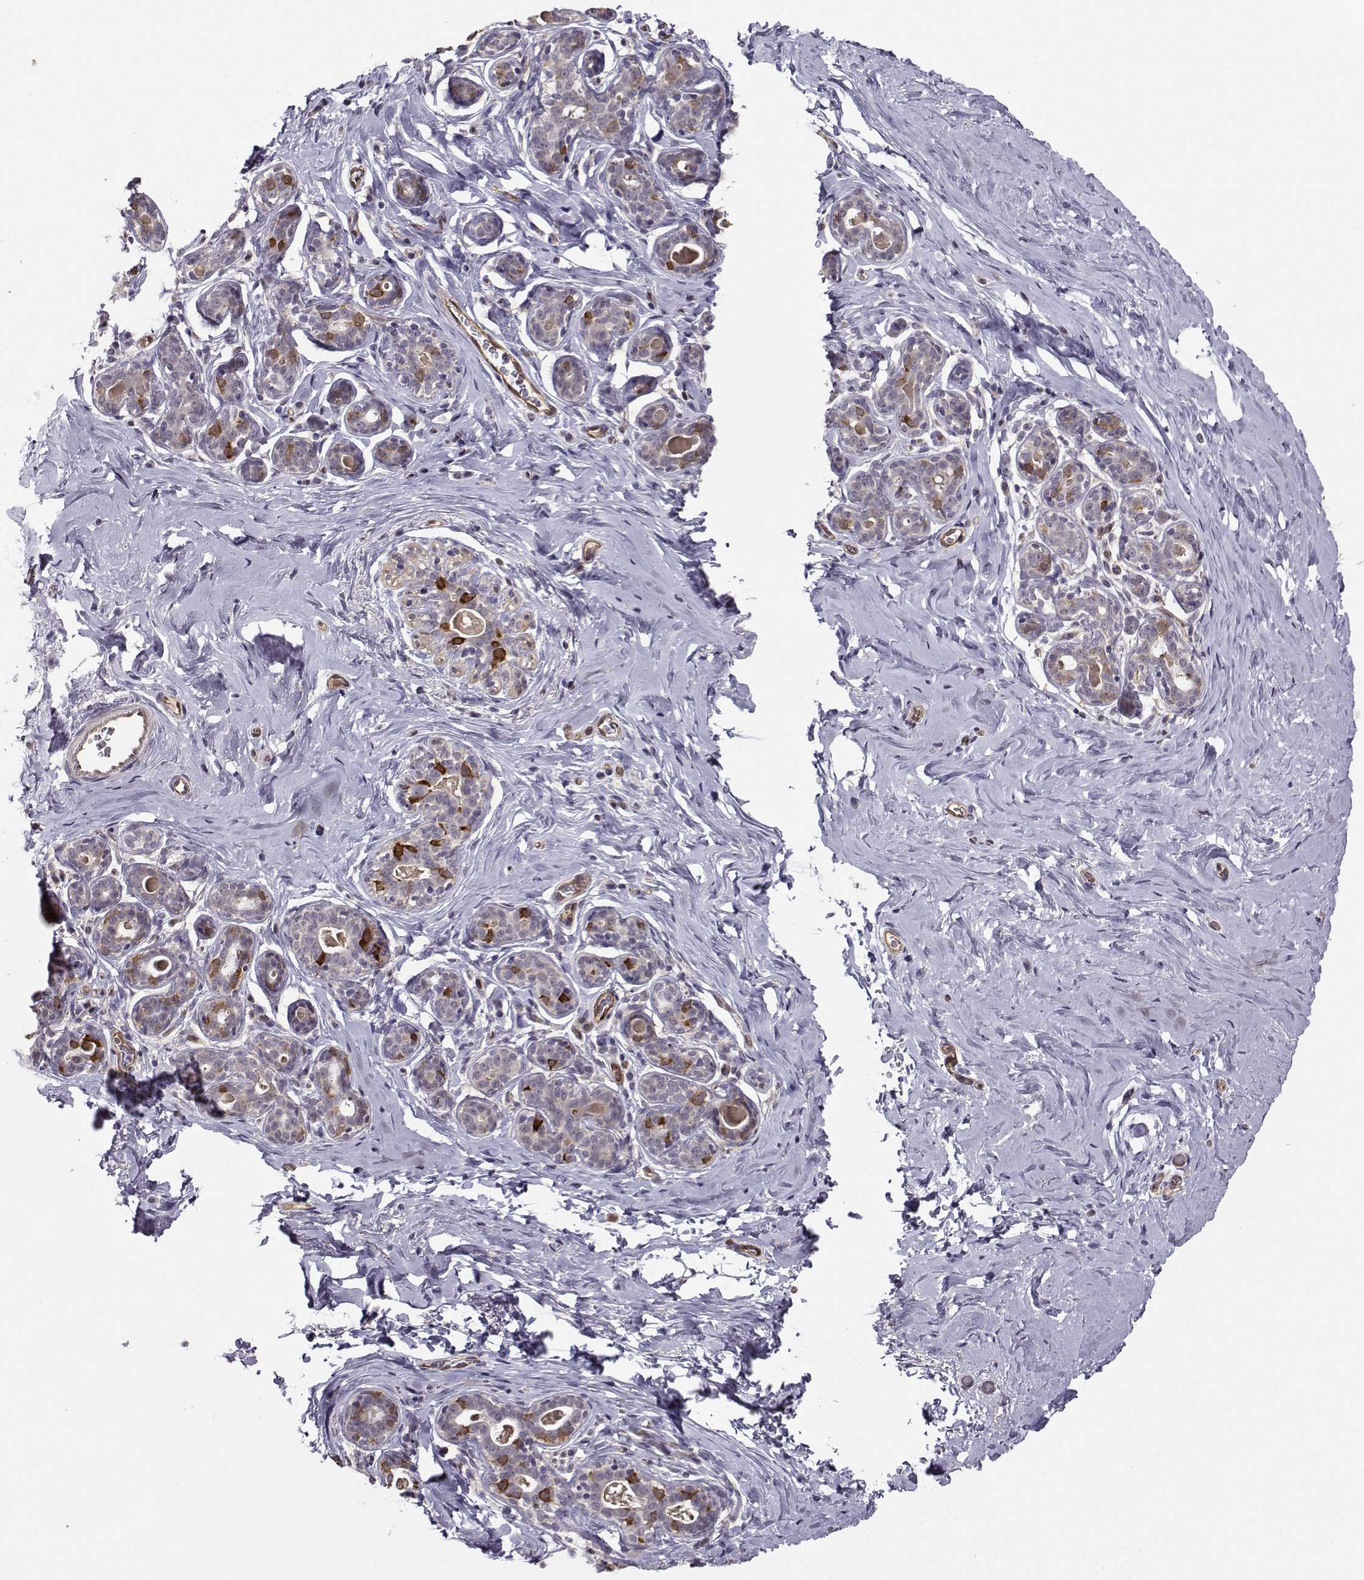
{"staining": {"intensity": "moderate", "quantity": "<25%", "location": "cytoplasmic/membranous"}, "tissue": "breast", "cell_type": "Adipocytes", "image_type": "normal", "snomed": [{"axis": "morphology", "description": "Normal tissue, NOS"}, {"axis": "topography", "description": "Skin"}, {"axis": "topography", "description": "Breast"}], "caption": "Immunohistochemistry (IHC) of benign breast shows low levels of moderate cytoplasmic/membranous expression in about <25% of adipocytes.", "gene": "NQO1", "patient": {"sex": "female", "age": 43}}